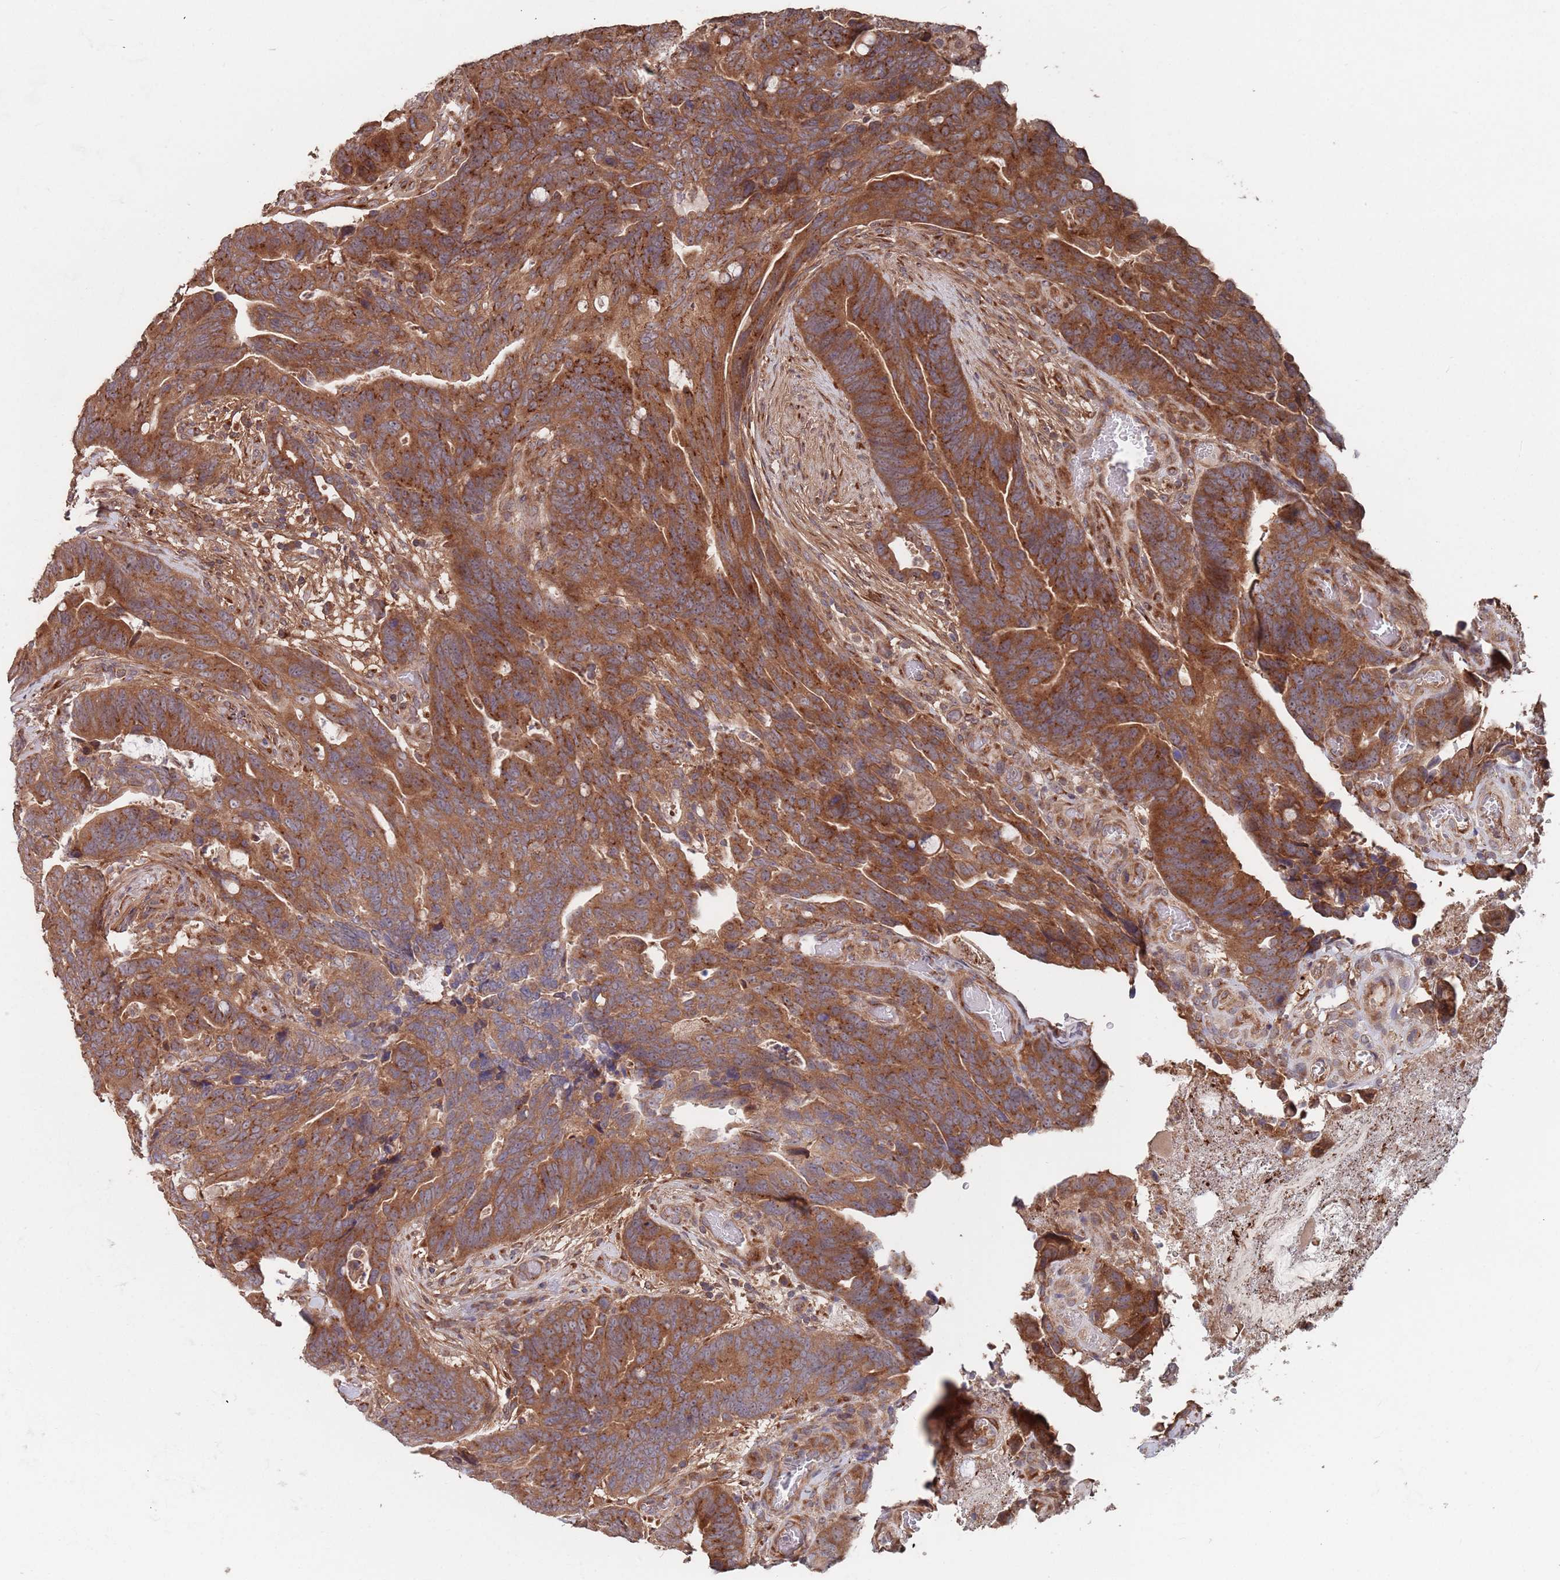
{"staining": {"intensity": "strong", "quantity": ">75%", "location": "cytoplasmic/membranous"}, "tissue": "colorectal cancer", "cell_type": "Tumor cells", "image_type": "cancer", "snomed": [{"axis": "morphology", "description": "Adenocarcinoma, NOS"}, {"axis": "topography", "description": "Colon"}], "caption": "This is an image of immunohistochemistry staining of colorectal adenocarcinoma, which shows strong expression in the cytoplasmic/membranous of tumor cells.", "gene": "UNC45A", "patient": {"sex": "female", "age": 82}}